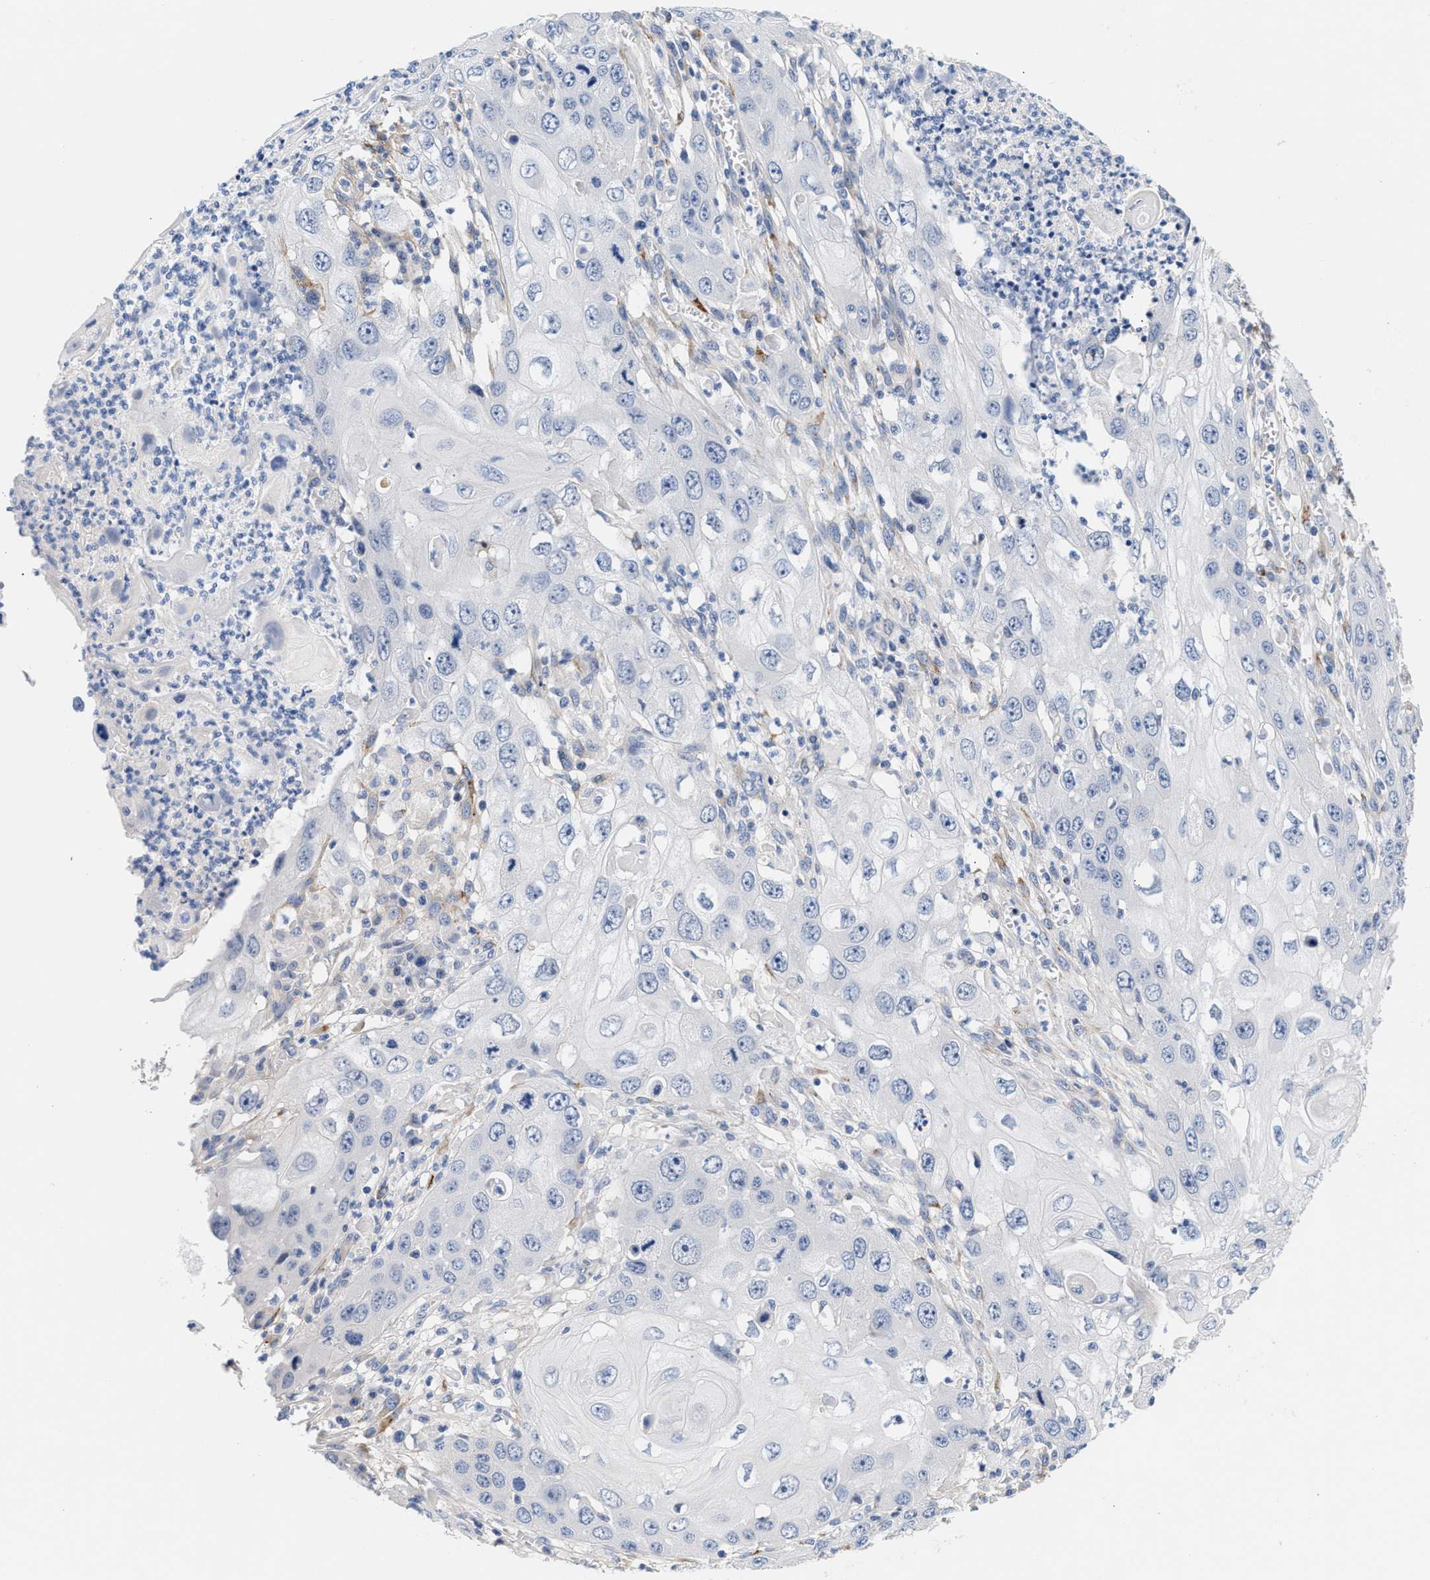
{"staining": {"intensity": "negative", "quantity": "none", "location": "none"}, "tissue": "skin cancer", "cell_type": "Tumor cells", "image_type": "cancer", "snomed": [{"axis": "morphology", "description": "Squamous cell carcinoma, NOS"}, {"axis": "topography", "description": "Skin"}], "caption": "Micrograph shows no protein expression in tumor cells of skin cancer (squamous cell carcinoma) tissue.", "gene": "ACTL7B", "patient": {"sex": "male", "age": 55}}